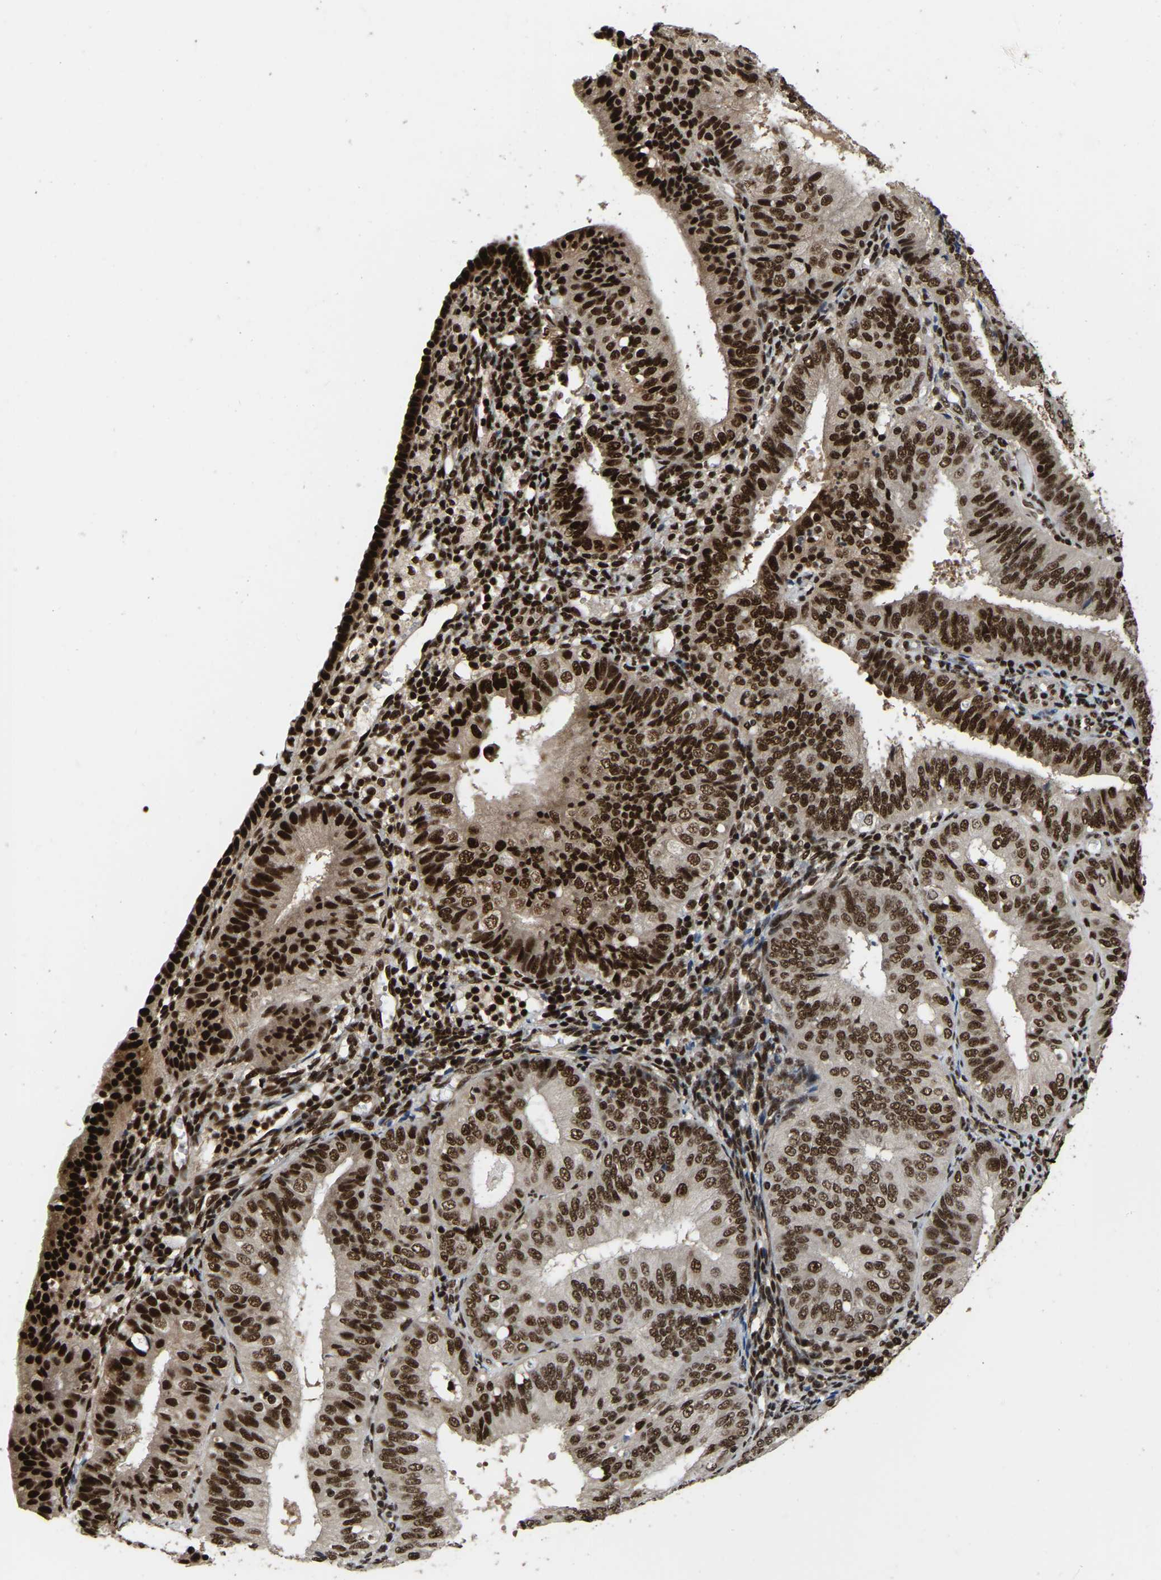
{"staining": {"intensity": "strong", "quantity": ">75%", "location": "nuclear"}, "tissue": "endometrial cancer", "cell_type": "Tumor cells", "image_type": "cancer", "snomed": [{"axis": "morphology", "description": "Adenocarcinoma, NOS"}, {"axis": "topography", "description": "Endometrium"}], "caption": "A brown stain labels strong nuclear expression of a protein in human endometrial cancer tumor cells. (IHC, brightfield microscopy, high magnification).", "gene": "TBL1XR1", "patient": {"sex": "female", "age": 58}}